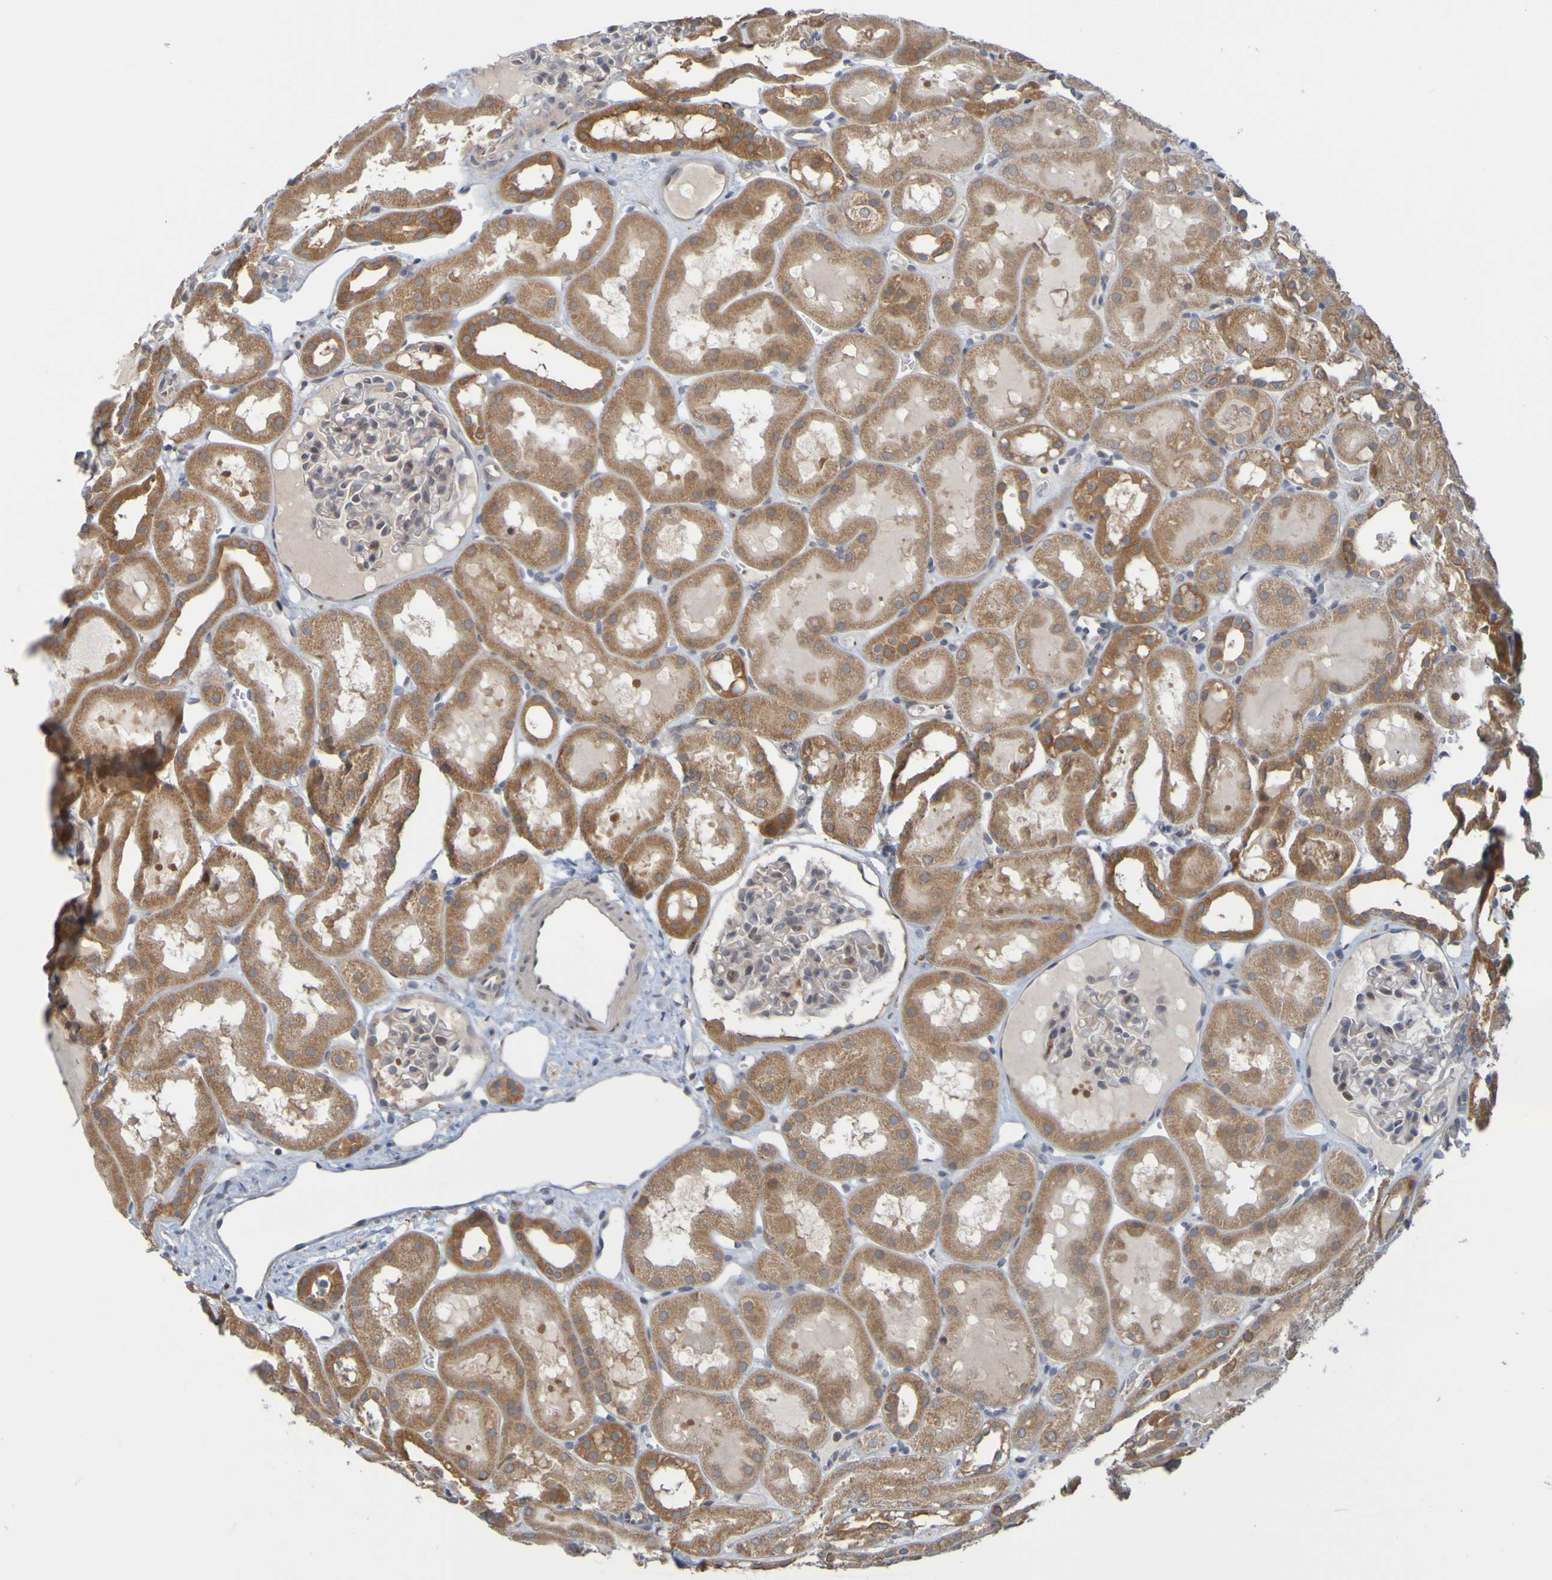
{"staining": {"intensity": "weak", "quantity": "<25%", "location": "cytoplasmic/membranous"}, "tissue": "kidney", "cell_type": "Cells in glomeruli", "image_type": "normal", "snomed": [{"axis": "morphology", "description": "Normal tissue, NOS"}, {"axis": "topography", "description": "Kidney"}, {"axis": "topography", "description": "Urinary bladder"}], "caption": "The photomicrograph shows no staining of cells in glomeruli in unremarkable kidney. (Brightfield microscopy of DAB IHC at high magnification).", "gene": "NAV2", "patient": {"sex": "male", "age": 16}}